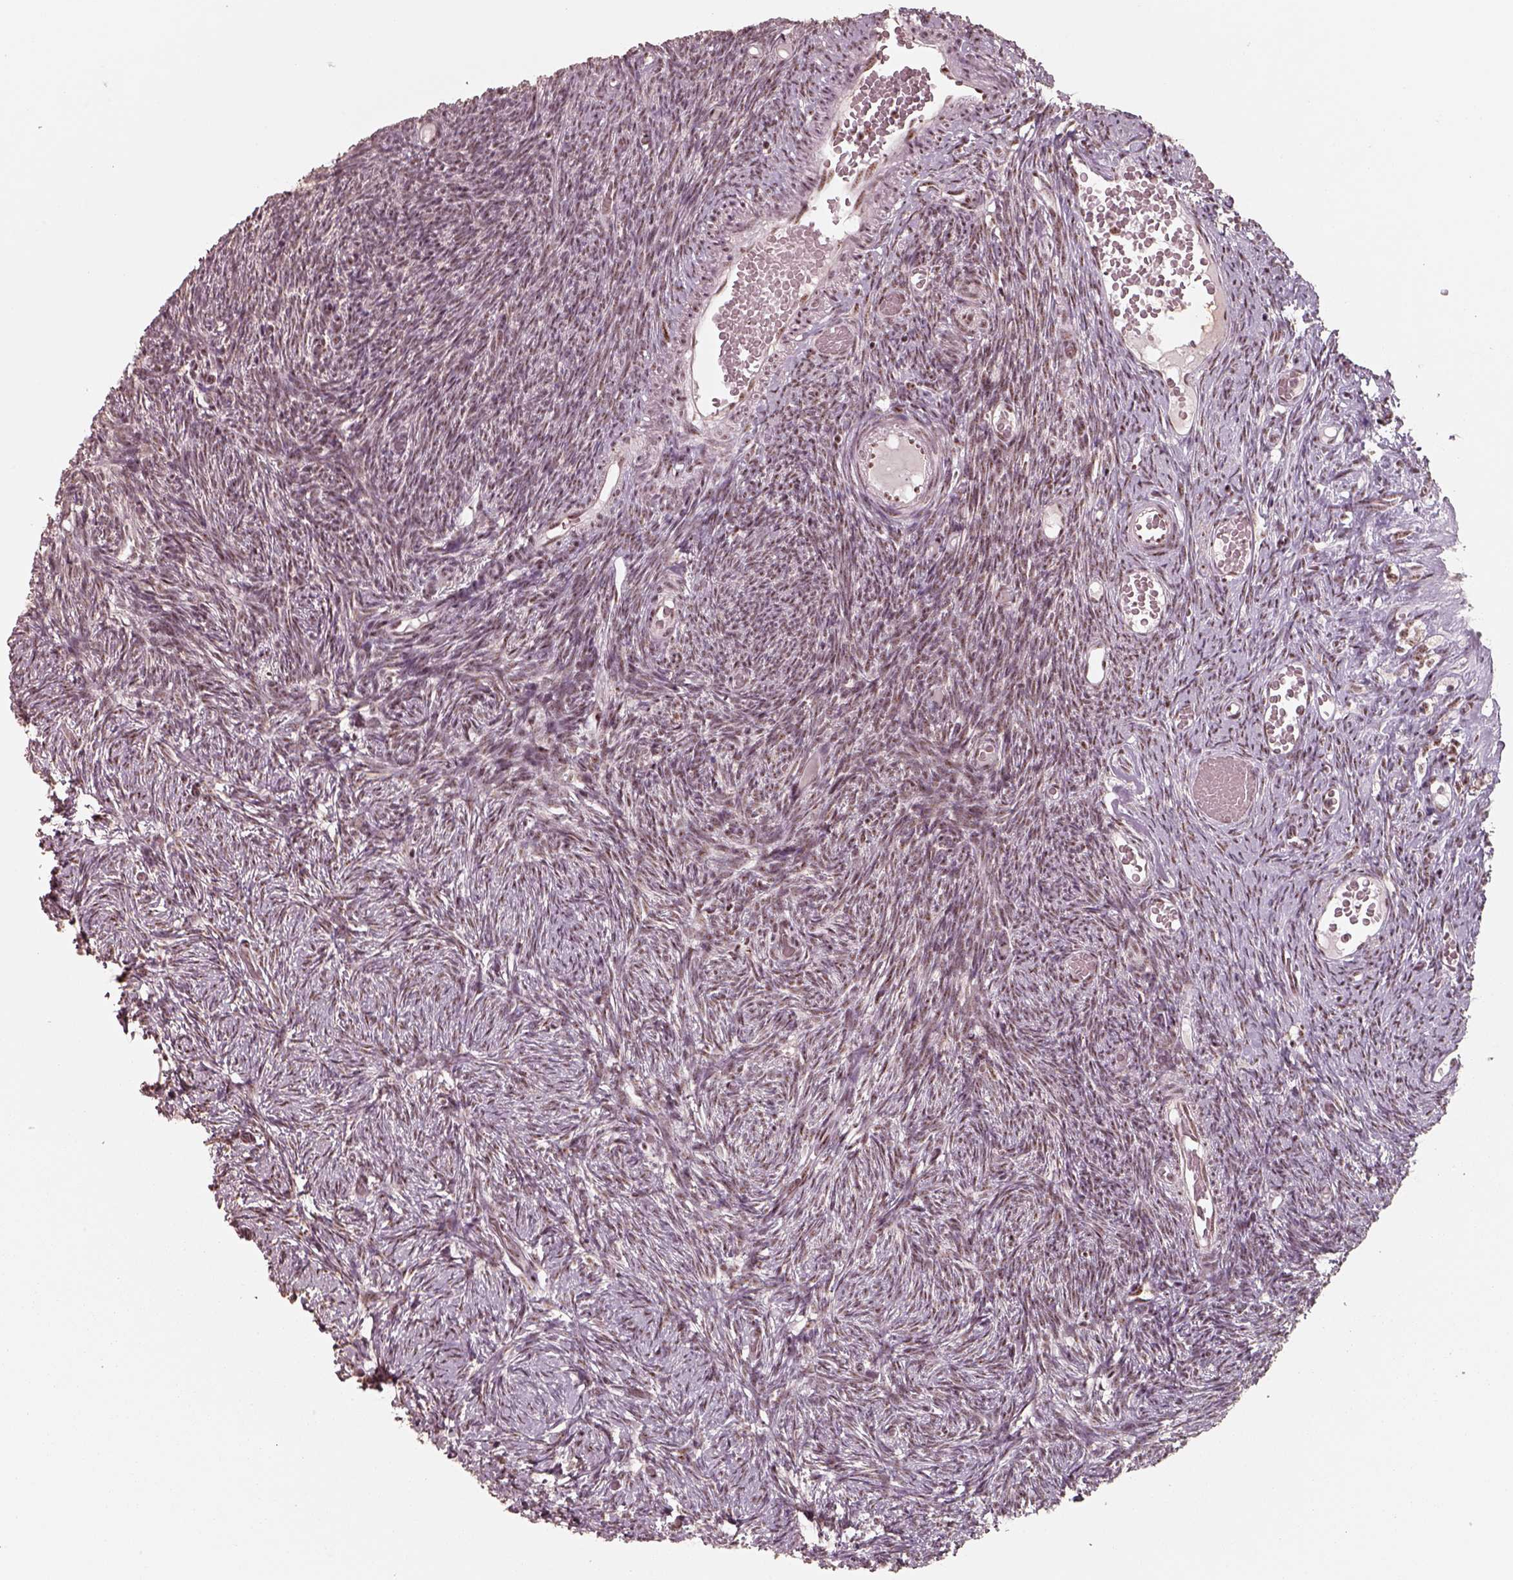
{"staining": {"intensity": "moderate", "quantity": ">75%", "location": "nuclear"}, "tissue": "ovary", "cell_type": "Ovarian stroma cells", "image_type": "normal", "snomed": [{"axis": "morphology", "description": "Normal tissue, NOS"}, {"axis": "topography", "description": "Ovary"}], "caption": "A high-resolution image shows immunohistochemistry staining of unremarkable ovary, which reveals moderate nuclear staining in approximately >75% of ovarian stroma cells. The staining was performed using DAB (3,3'-diaminobenzidine) to visualize the protein expression in brown, while the nuclei were stained in blue with hematoxylin (Magnification: 20x).", "gene": "ATXN7L3", "patient": {"sex": "female", "age": 39}}